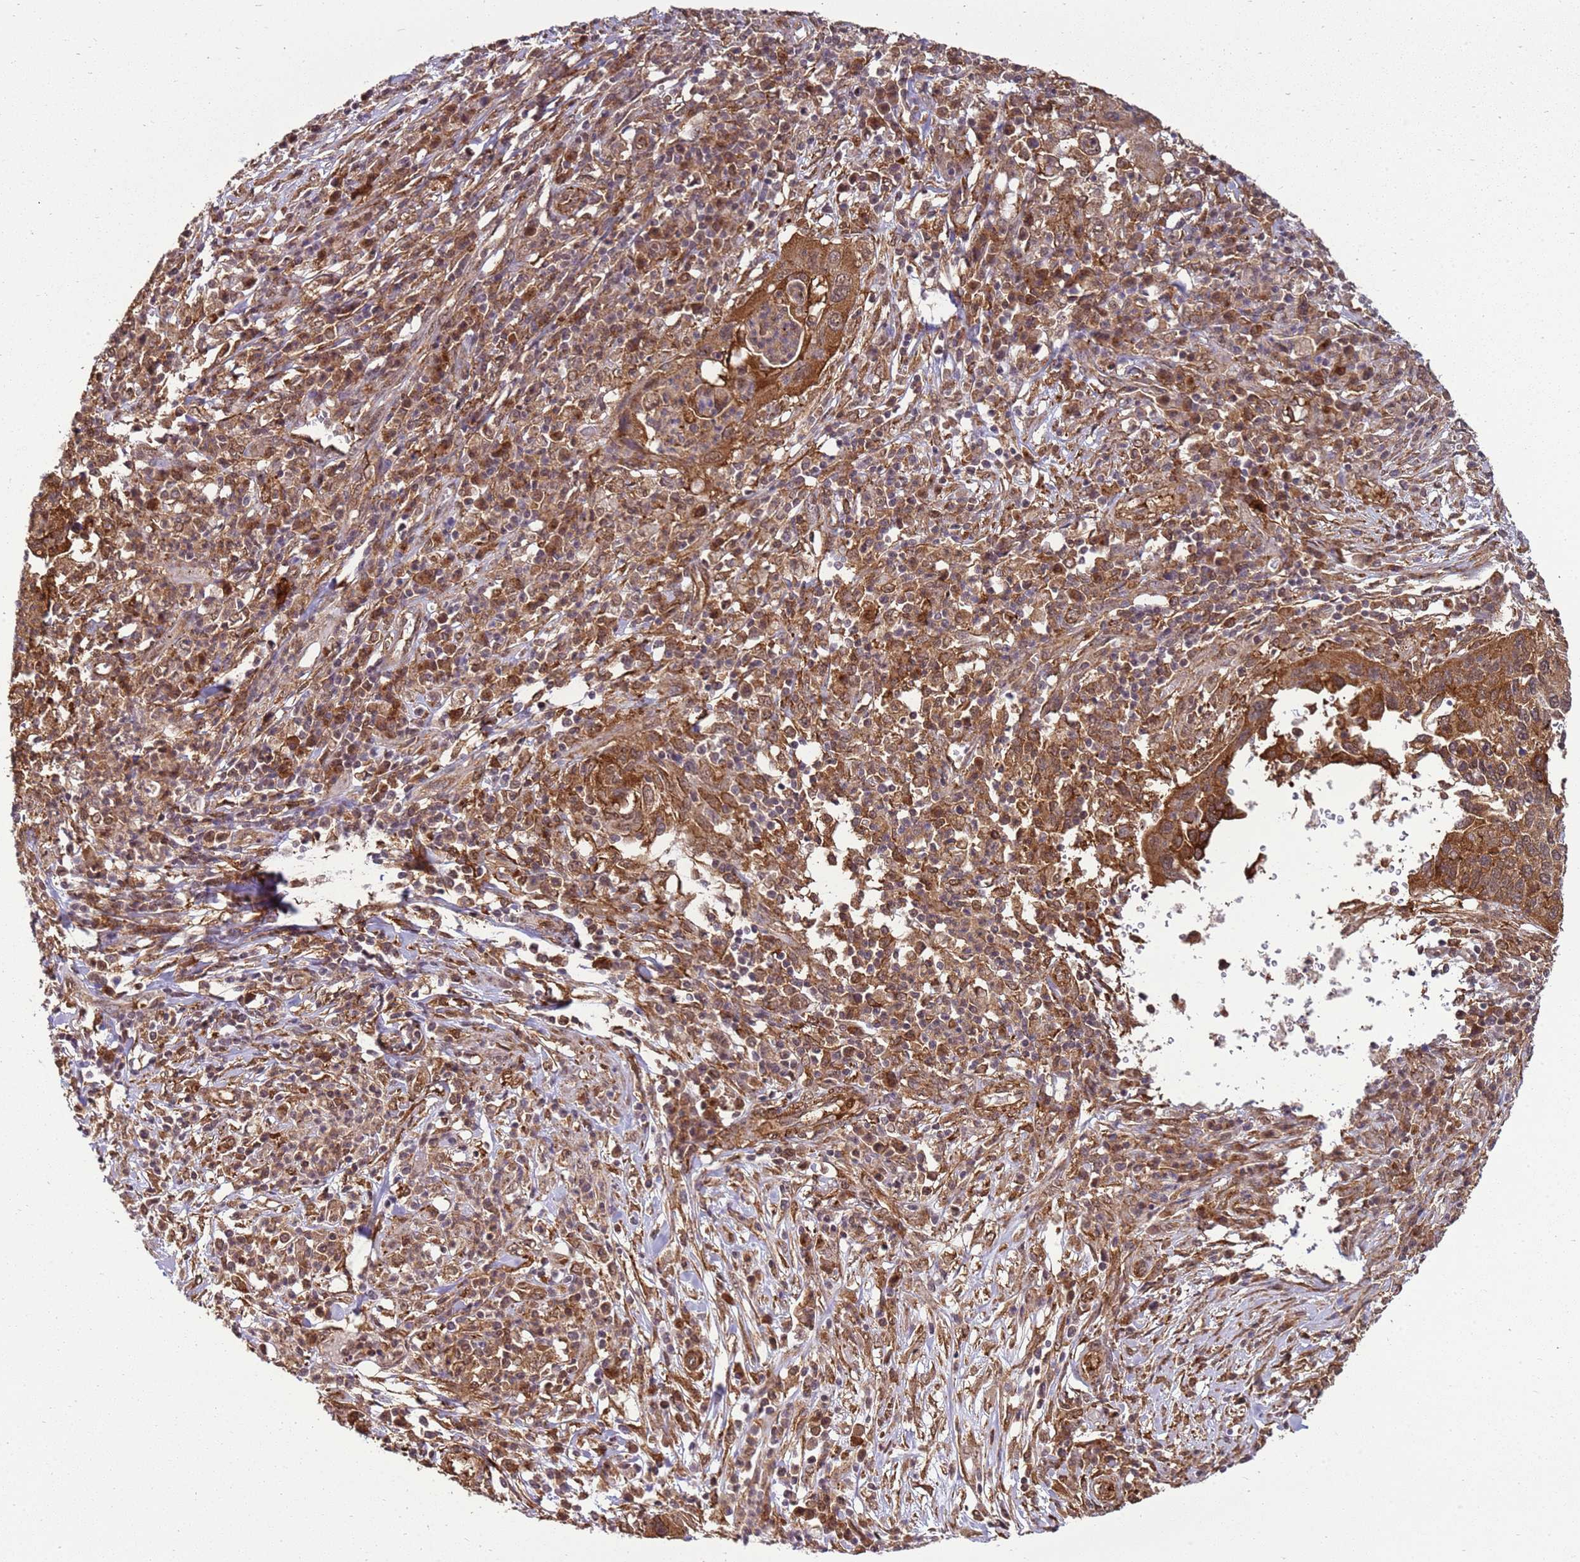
{"staining": {"intensity": "moderate", "quantity": ">75%", "location": "cytoplasmic/membranous"}, "tissue": "cervical cancer", "cell_type": "Tumor cells", "image_type": "cancer", "snomed": [{"axis": "morphology", "description": "Squamous cell carcinoma, NOS"}, {"axis": "topography", "description": "Cervix"}], "caption": "Tumor cells exhibit medium levels of moderate cytoplasmic/membranous positivity in approximately >75% of cells in cervical cancer. Immunohistochemistry stains the protein of interest in brown and the nuclei are stained blue.", "gene": "GABRE", "patient": {"sex": "female", "age": 38}}